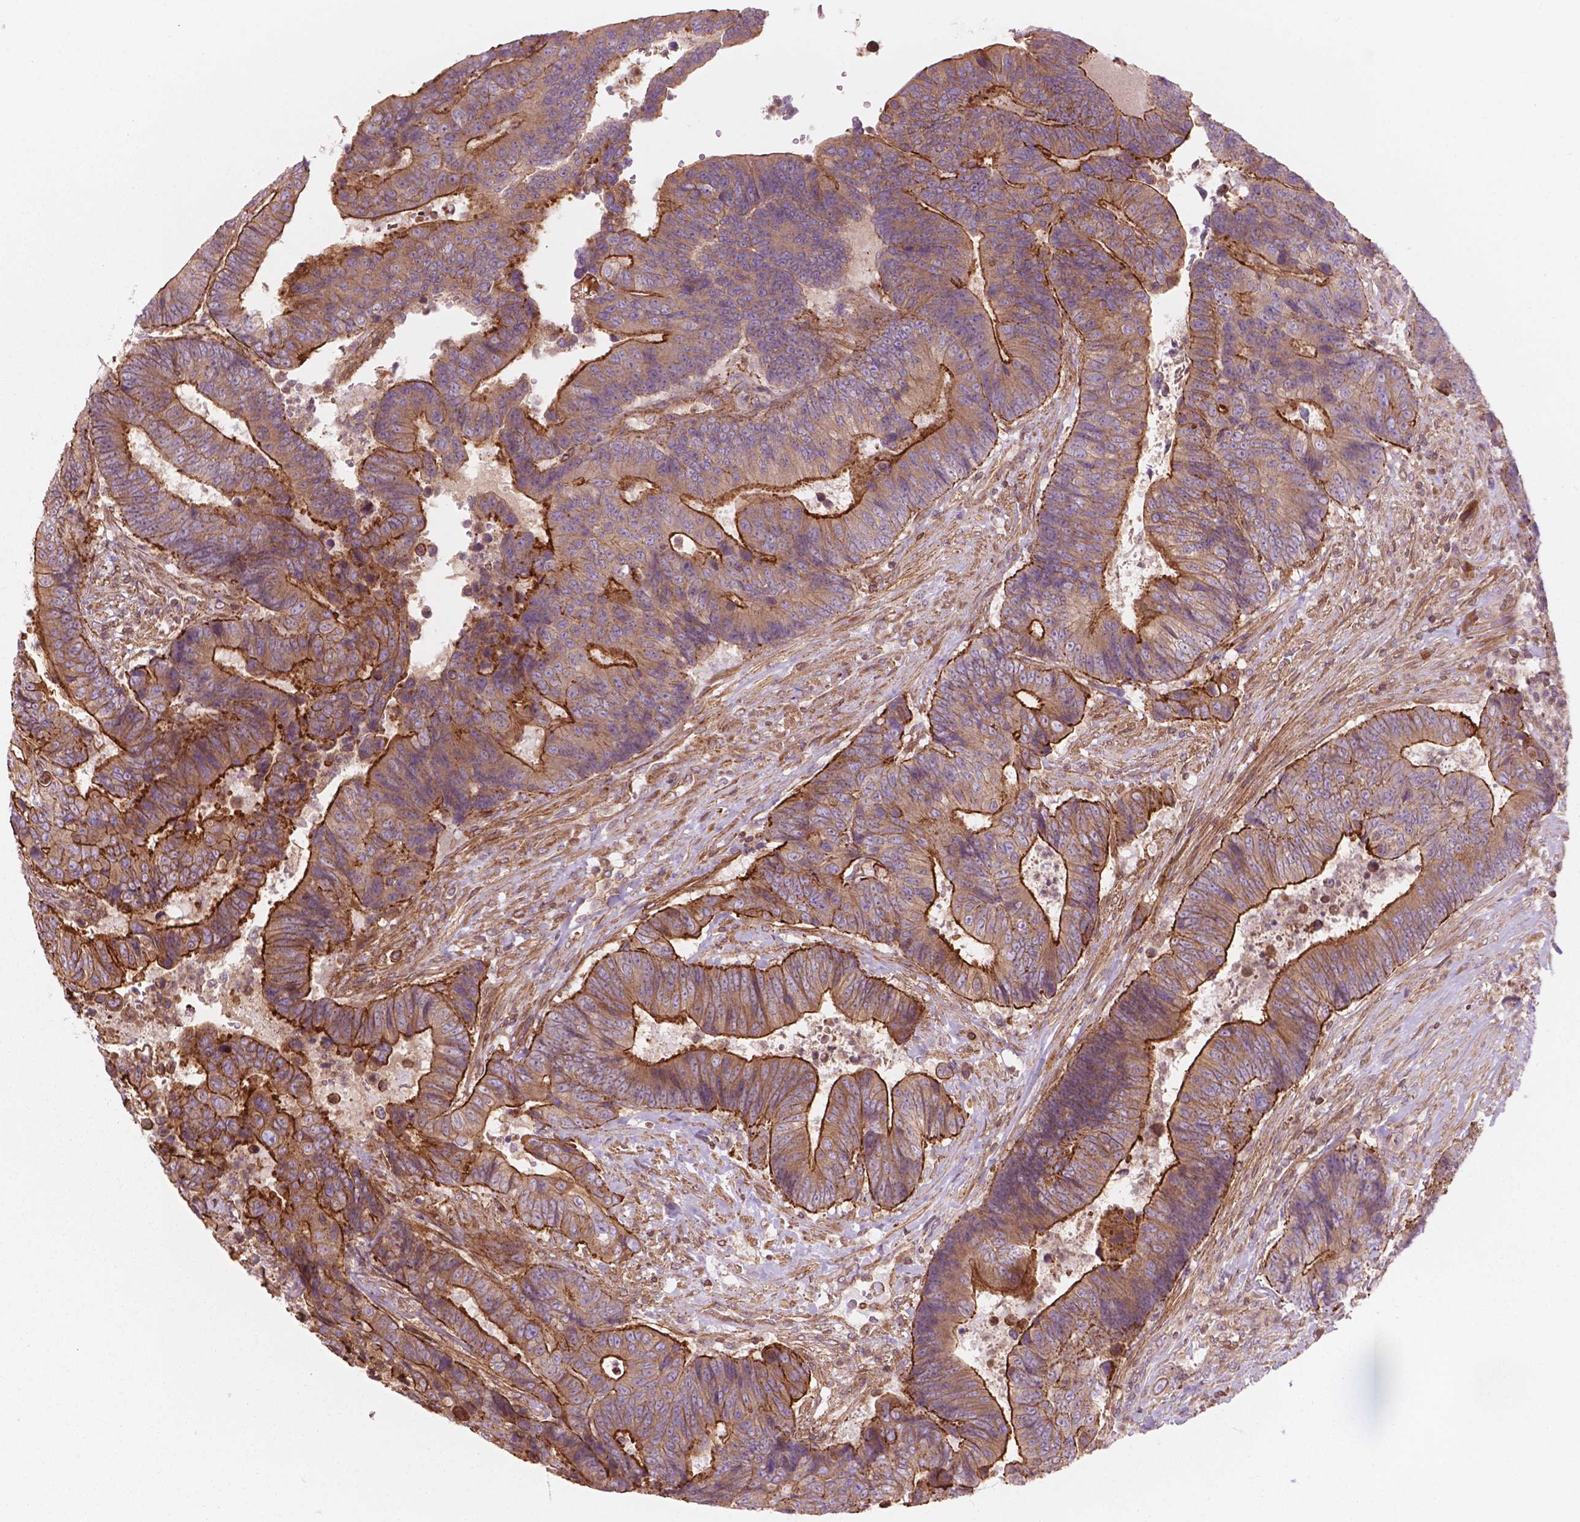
{"staining": {"intensity": "strong", "quantity": "25%-75%", "location": "cytoplasmic/membranous"}, "tissue": "colorectal cancer", "cell_type": "Tumor cells", "image_type": "cancer", "snomed": [{"axis": "morphology", "description": "Adenocarcinoma, NOS"}, {"axis": "topography", "description": "Colon"}], "caption": "Immunohistochemistry (IHC) micrograph of neoplastic tissue: colorectal cancer (adenocarcinoma) stained using immunohistochemistry (IHC) reveals high levels of strong protein expression localized specifically in the cytoplasmic/membranous of tumor cells, appearing as a cytoplasmic/membranous brown color.", "gene": "SURF4", "patient": {"sex": "female", "age": 48}}